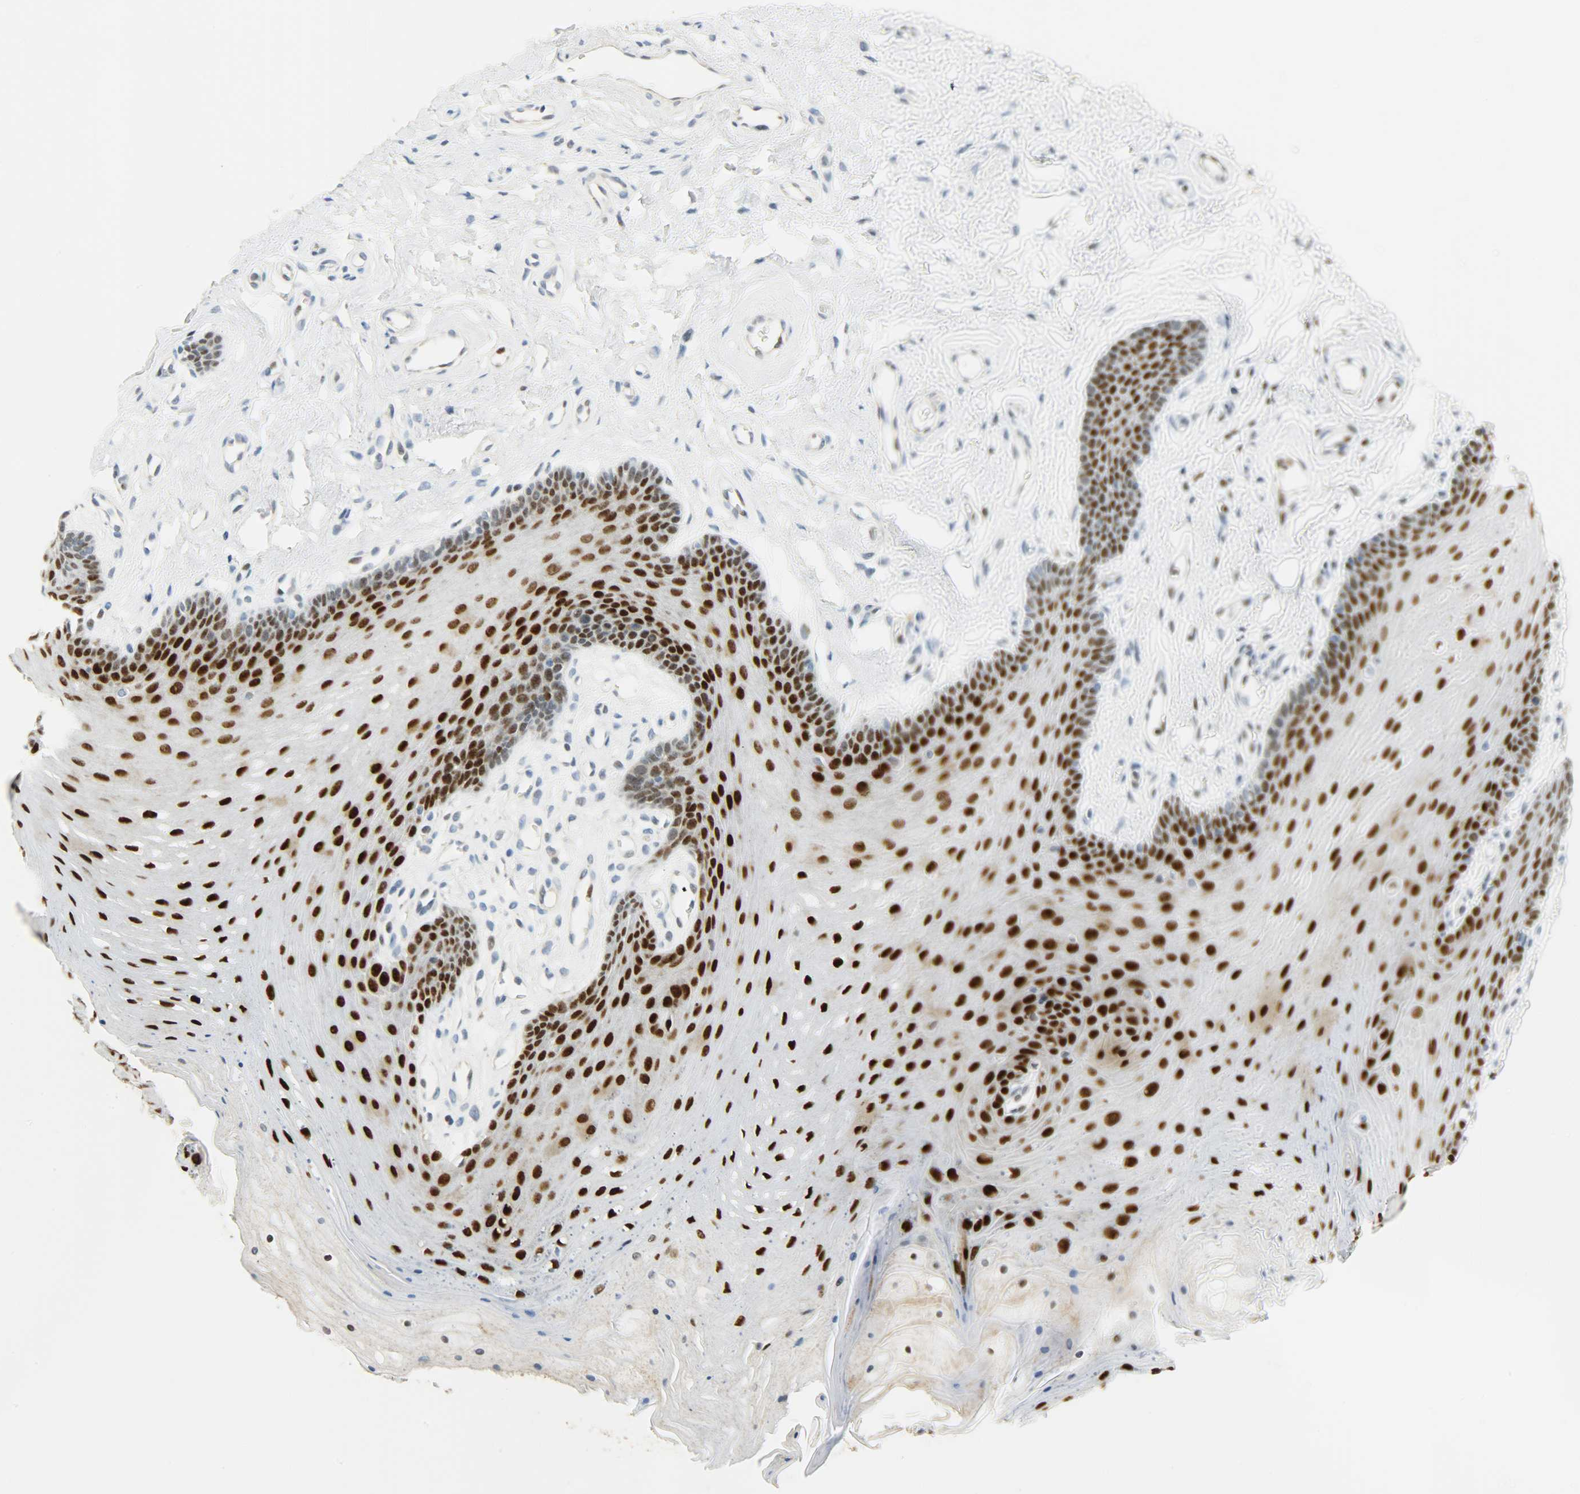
{"staining": {"intensity": "moderate", "quantity": ">75%", "location": "nuclear"}, "tissue": "oral mucosa", "cell_type": "Squamous epithelial cells", "image_type": "normal", "snomed": [{"axis": "morphology", "description": "Normal tissue, NOS"}, {"axis": "topography", "description": "Oral tissue"}], "caption": "This is a micrograph of immunohistochemistry (IHC) staining of benign oral mucosa, which shows moderate positivity in the nuclear of squamous epithelial cells.", "gene": "JUNB", "patient": {"sex": "male", "age": 62}}